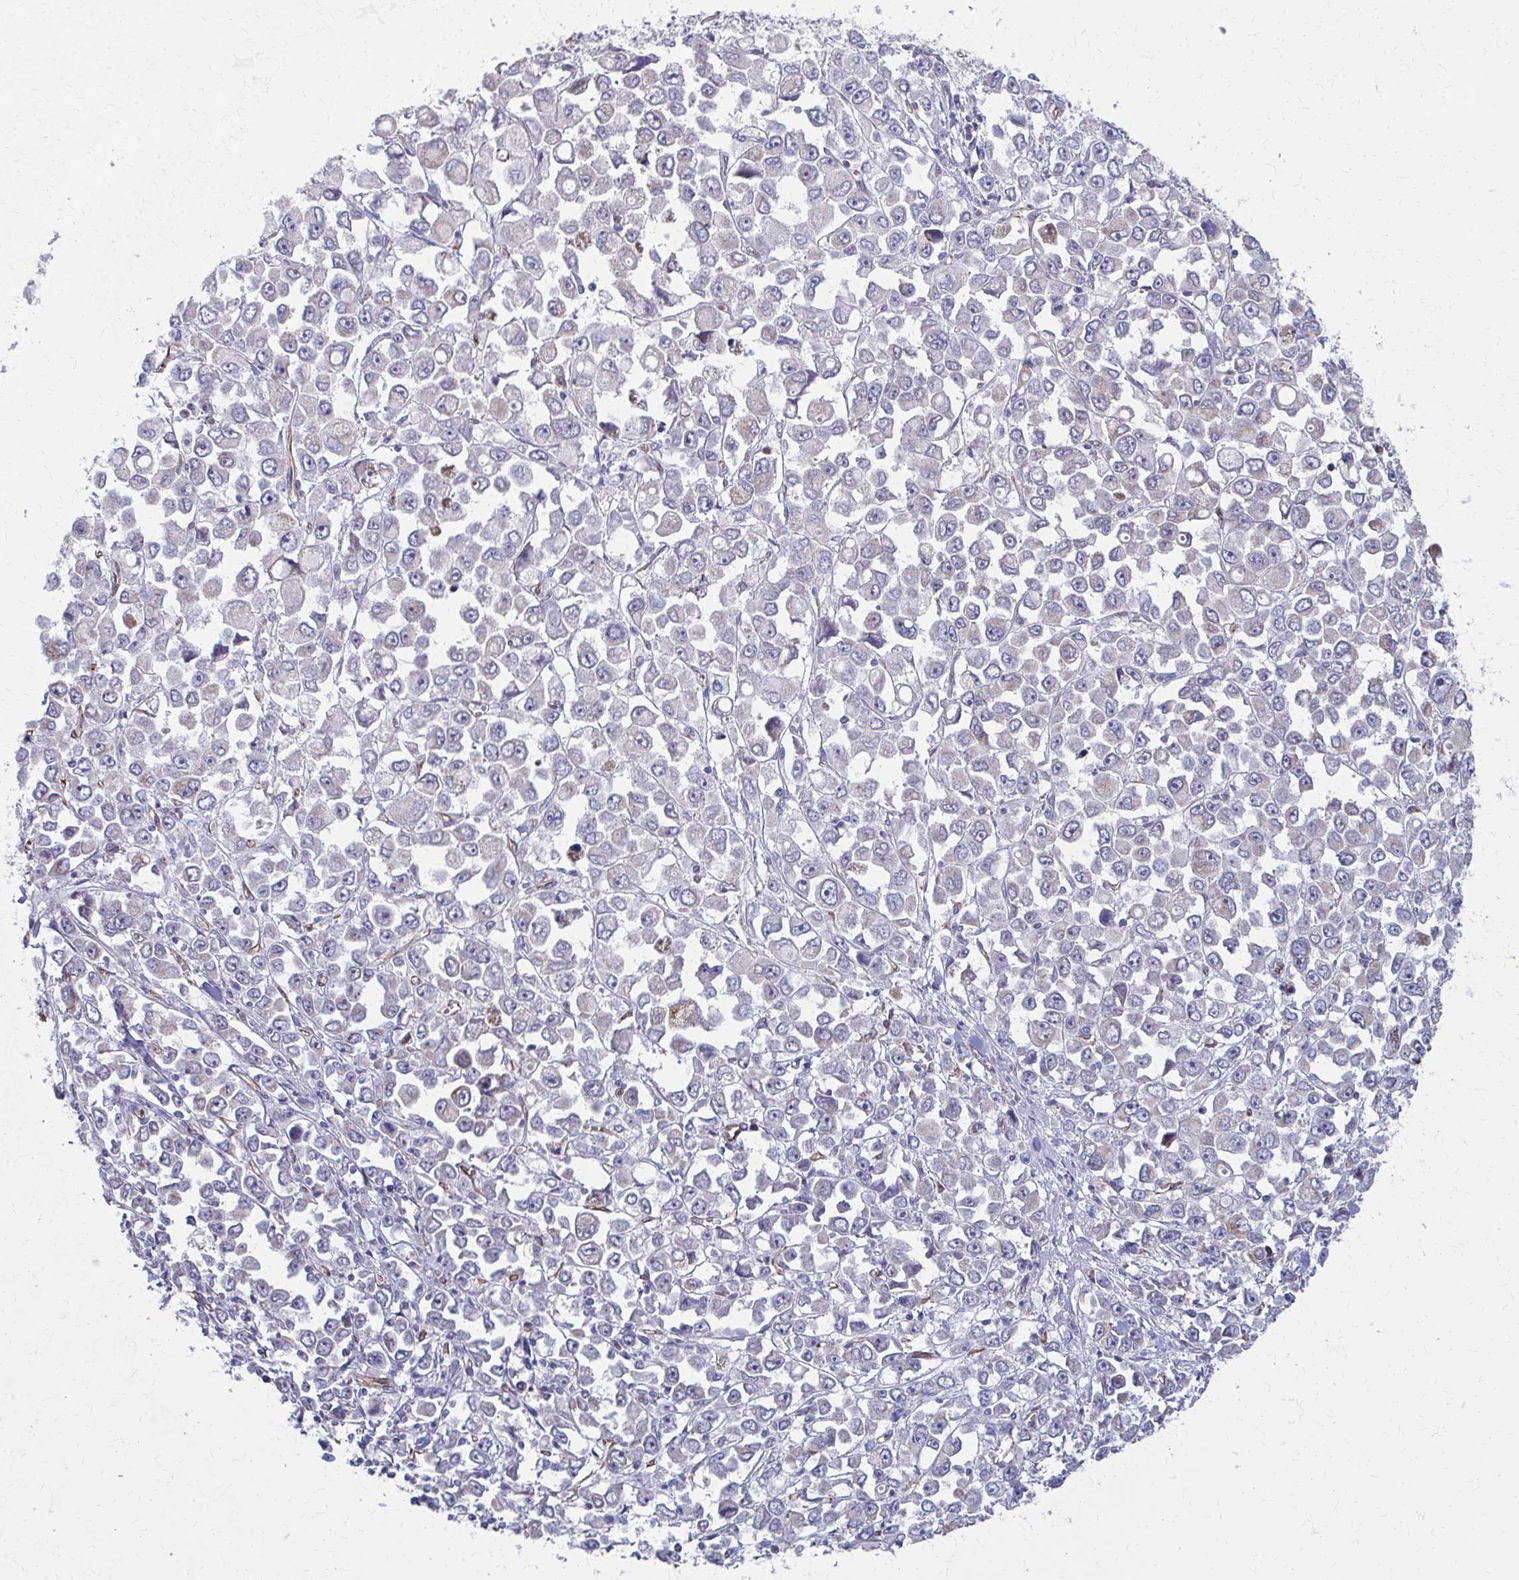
{"staining": {"intensity": "negative", "quantity": "none", "location": "none"}, "tissue": "stomach cancer", "cell_type": "Tumor cells", "image_type": "cancer", "snomed": [{"axis": "morphology", "description": "Adenocarcinoma, NOS"}, {"axis": "topography", "description": "Stomach, upper"}], "caption": "Stomach cancer (adenocarcinoma) was stained to show a protein in brown. There is no significant expression in tumor cells.", "gene": "FAHD1", "patient": {"sex": "male", "age": 70}}